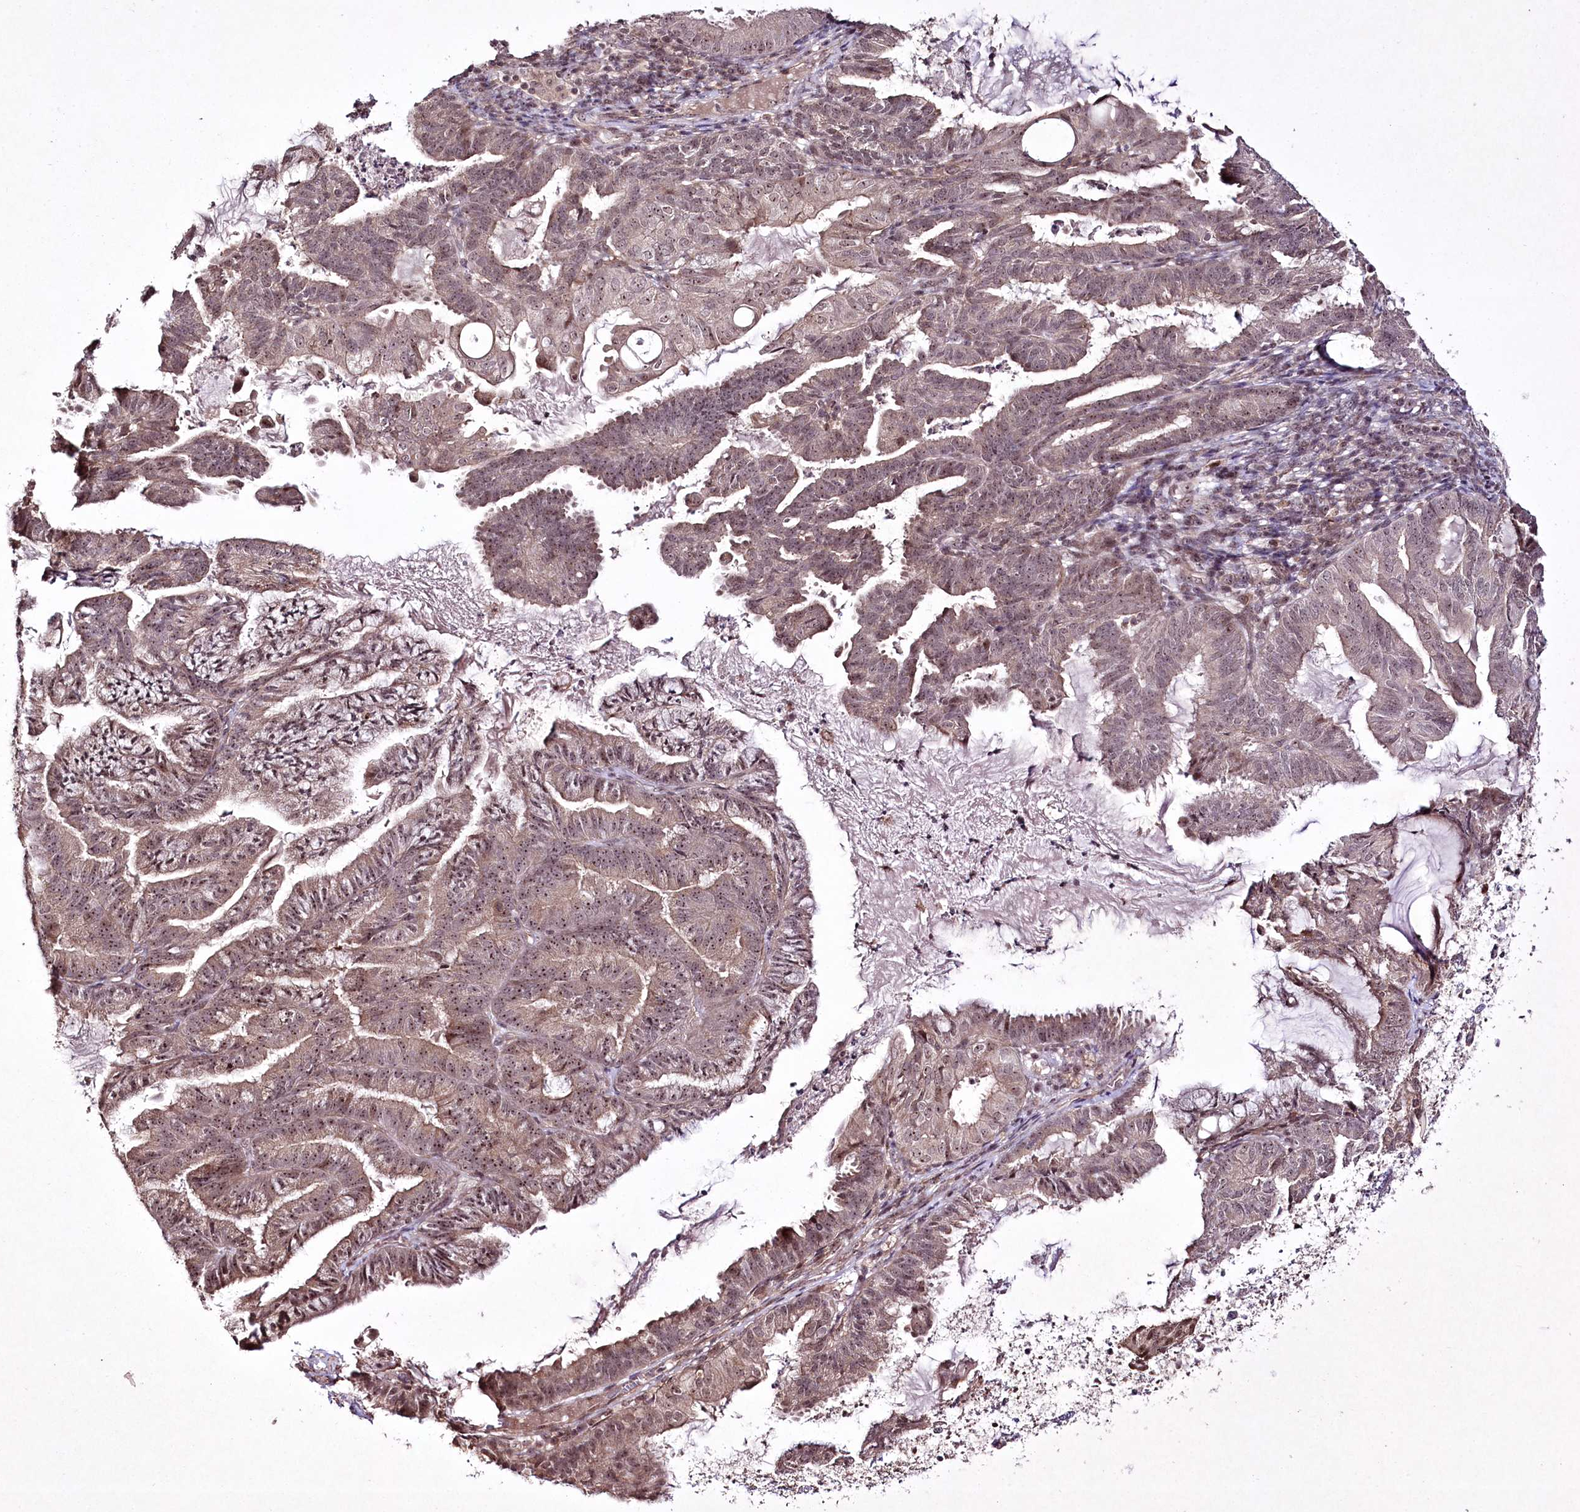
{"staining": {"intensity": "moderate", "quantity": ">75%", "location": "cytoplasmic/membranous,nuclear"}, "tissue": "endometrial cancer", "cell_type": "Tumor cells", "image_type": "cancer", "snomed": [{"axis": "morphology", "description": "Adenocarcinoma, NOS"}, {"axis": "topography", "description": "Endometrium"}], "caption": "About >75% of tumor cells in adenocarcinoma (endometrial) display moderate cytoplasmic/membranous and nuclear protein expression as visualized by brown immunohistochemical staining.", "gene": "CCDC59", "patient": {"sex": "female", "age": 86}}